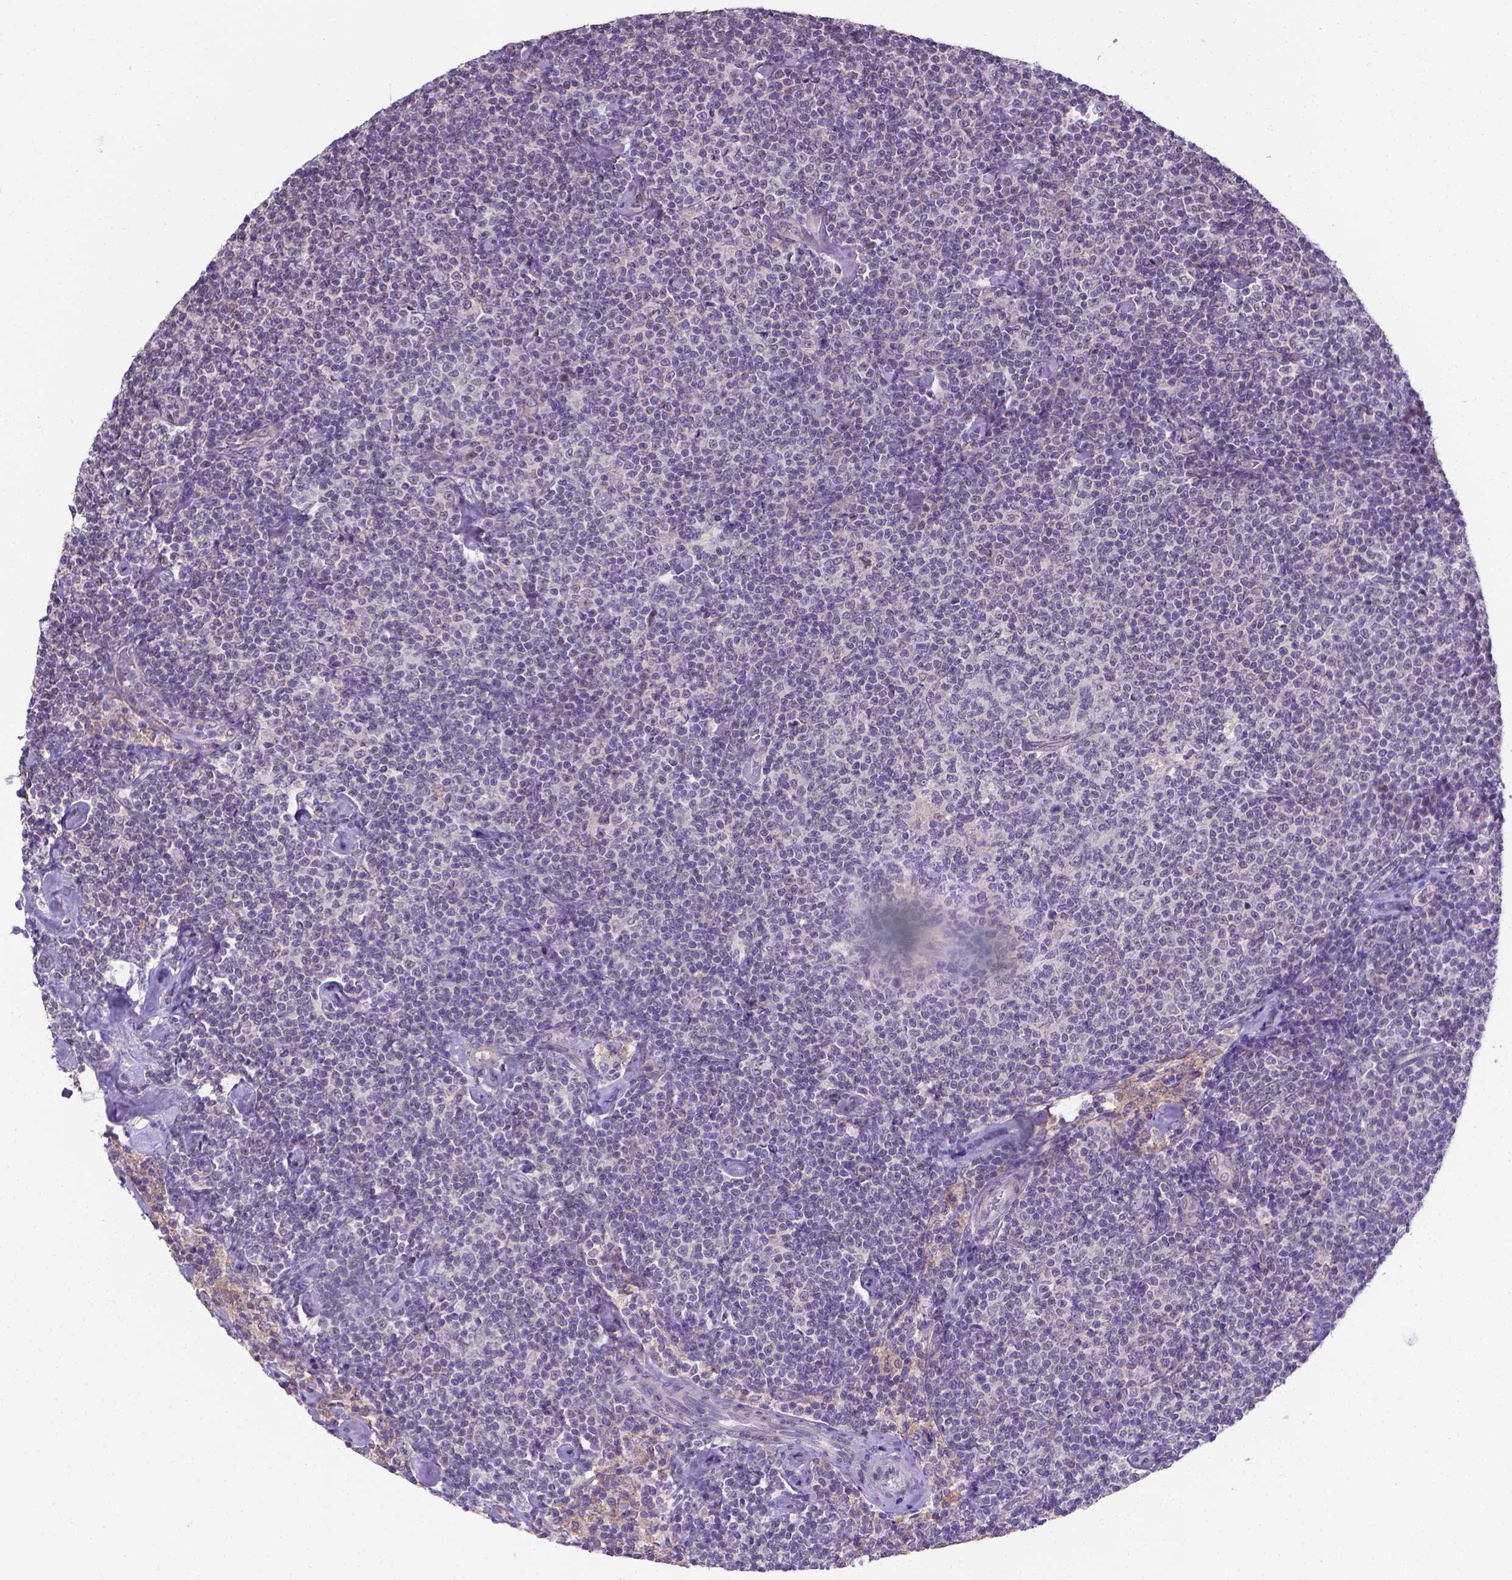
{"staining": {"intensity": "negative", "quantity": "none", "location": "none"}, "tissue": "lymphoma", "cell_type": "Tumor cells", "image_type": "cancer", "snomed": [{"axis": "morphology", "description": "Malignant lymphoma, non-Hodgkin's type, Low grade"}, {"axis": "topography", "description": "Lymph node"}], "caption": "The immunohistochemistry (IHC) micrograph has no significant staining in tumor cells of lymphoma tissue.", "gene": "GPR63", "patient": {"sex": "male", "age": 81}}